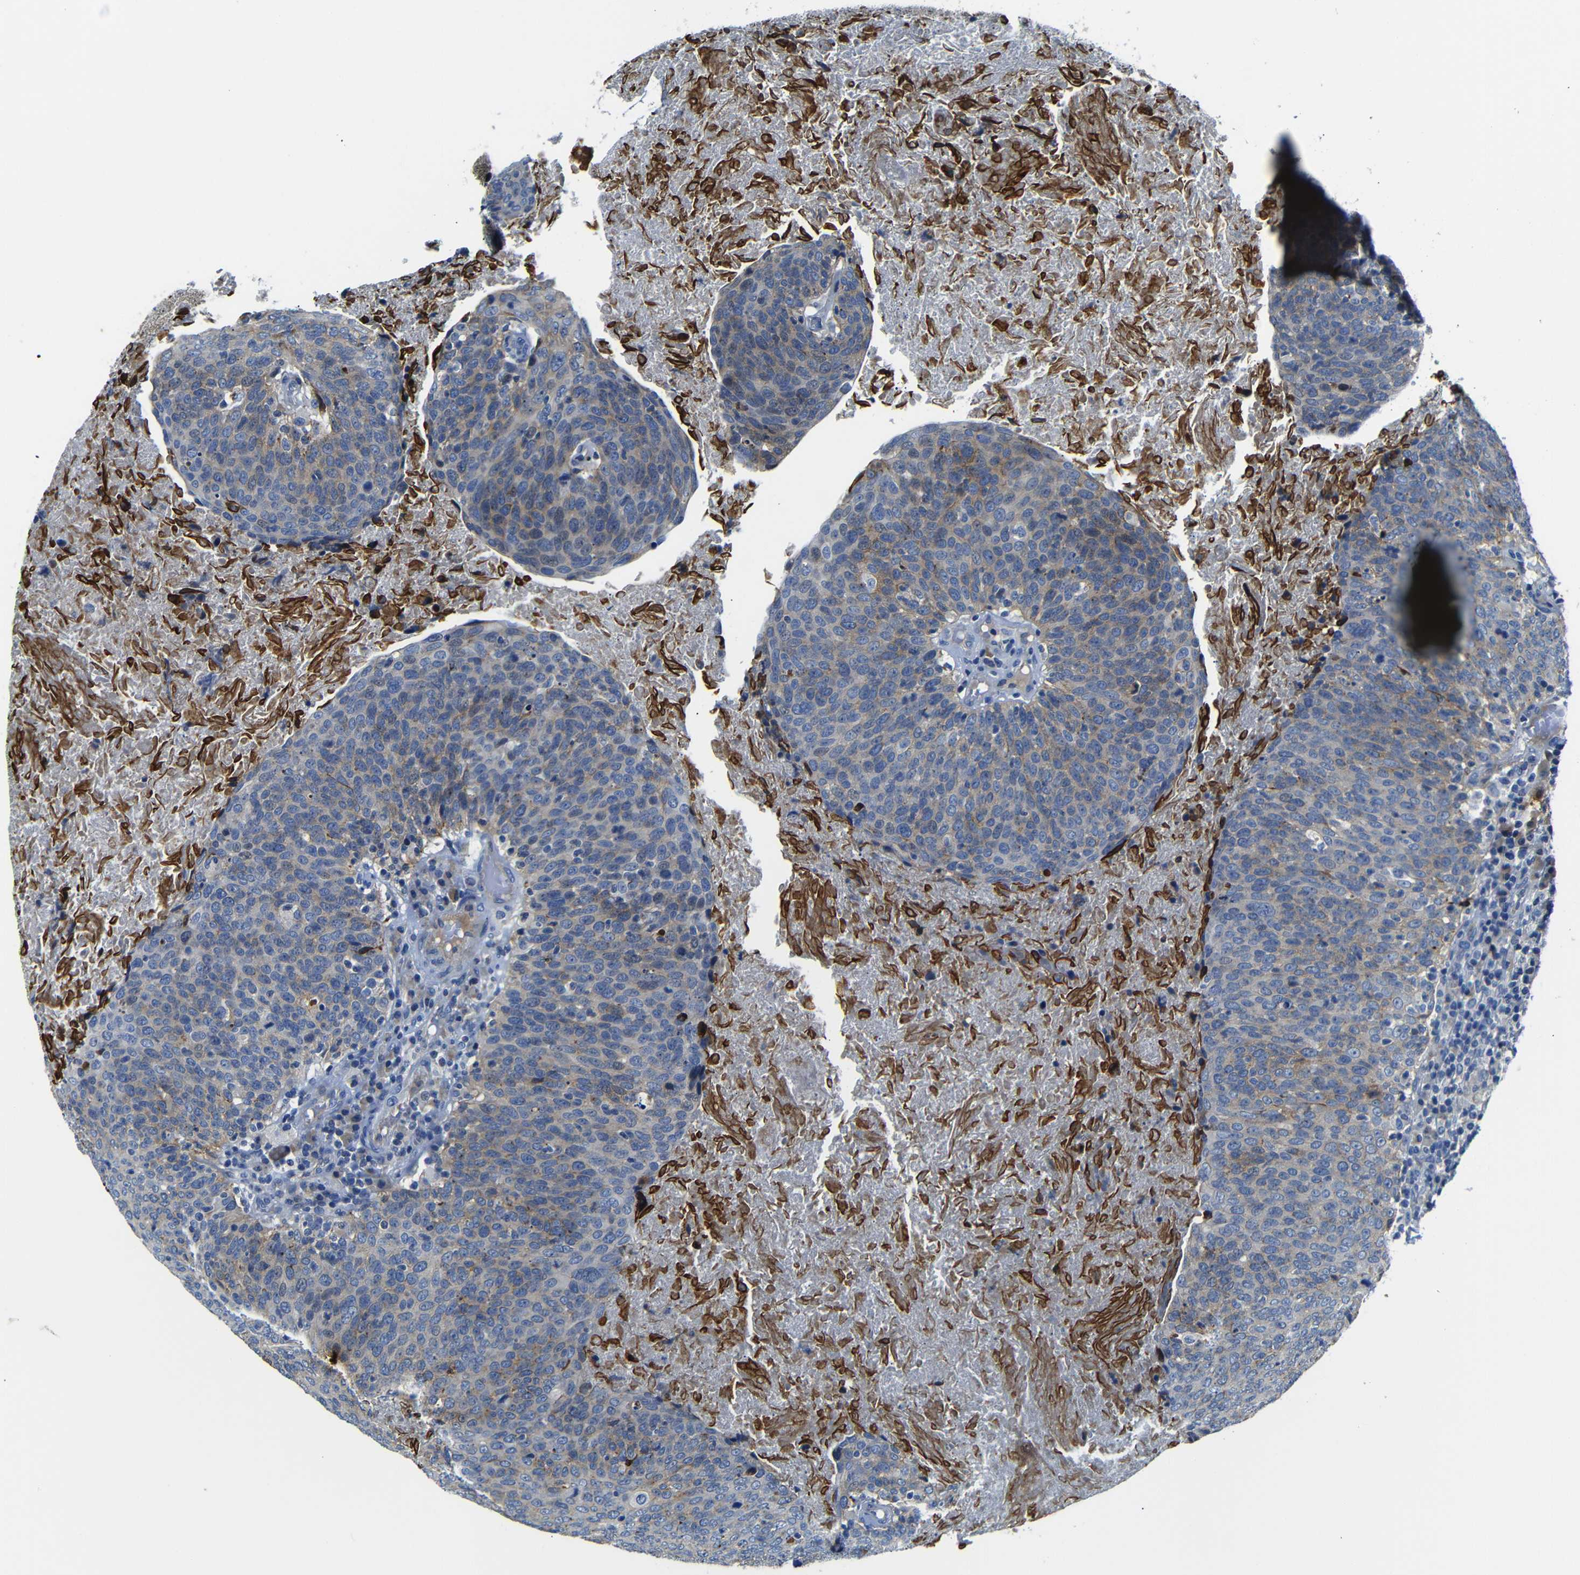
{"staining": {"intensity": "weak", "quantity": ">75%", "location": "cytoplasmic/membranous"}, "tissue": "head and neck cancer", "cell_type": "Tumor cells", "image_type": "cancer", "snomed": [{"axis": "morphology", "description": "Squamous cell carcinoma, NOS"}, {"axis": "morphology", "description": "Squamous cell carcinoma, metastatic, NOS"}, {"axis": "topography", "description": "Lymph node"}, {"axis": "topography", "description": "Head-Neck"}], "caption": "Immunohistochemical staining of head and neck metastatic squamous cell carcinoma exhibits weak cytoplasmic/membranous protein positivity in approximately >75% of tumor cells.", "gene": "AFDN", "patient": {"sex": "male", "age": 62}}